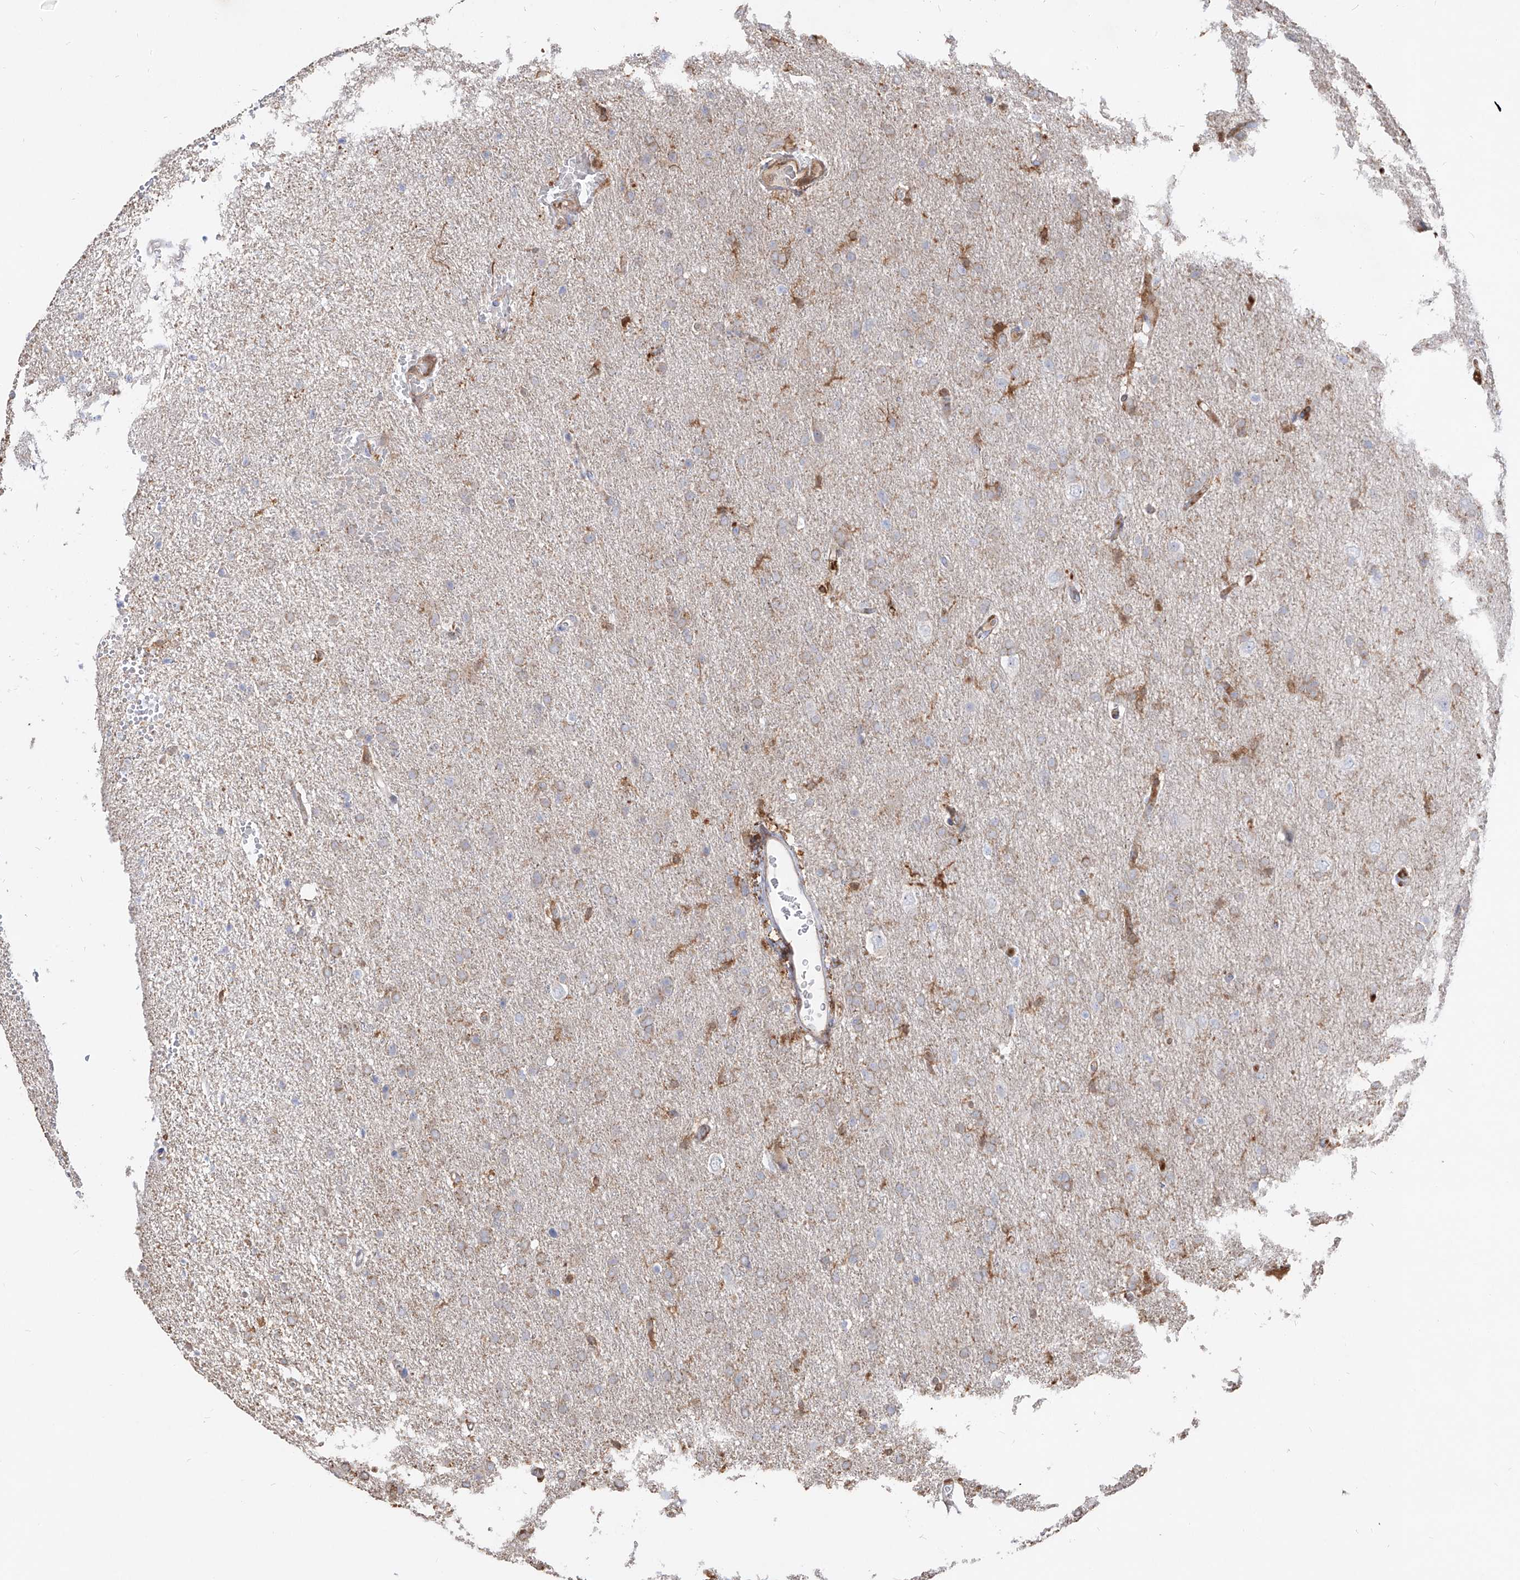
{"staining": {"intensity": "weak", "quantity": "25%-75%", "location": "cytoplasmic/membranous"}, "tissue": "glioma", "cell_type": "Tumor cells", "image_type": "cancer", "snomed": [{"axis": "morphology", "description": "Glioma, malignant, High grade"}, {"axis": "topography", "description": "Brain"}], "caption": "IHC (DAB) staining of human malignant glioma (high-grade) displays weak cytoplasmic/membranous protein expression in approximately 25%-75% of tumor cells. (DAB (3,3'-diaminobenzidine) IHC with brightfield microscopy, high magnification).", "gene": "KYNU", "patient": {"sex": "male", "age": 72}}